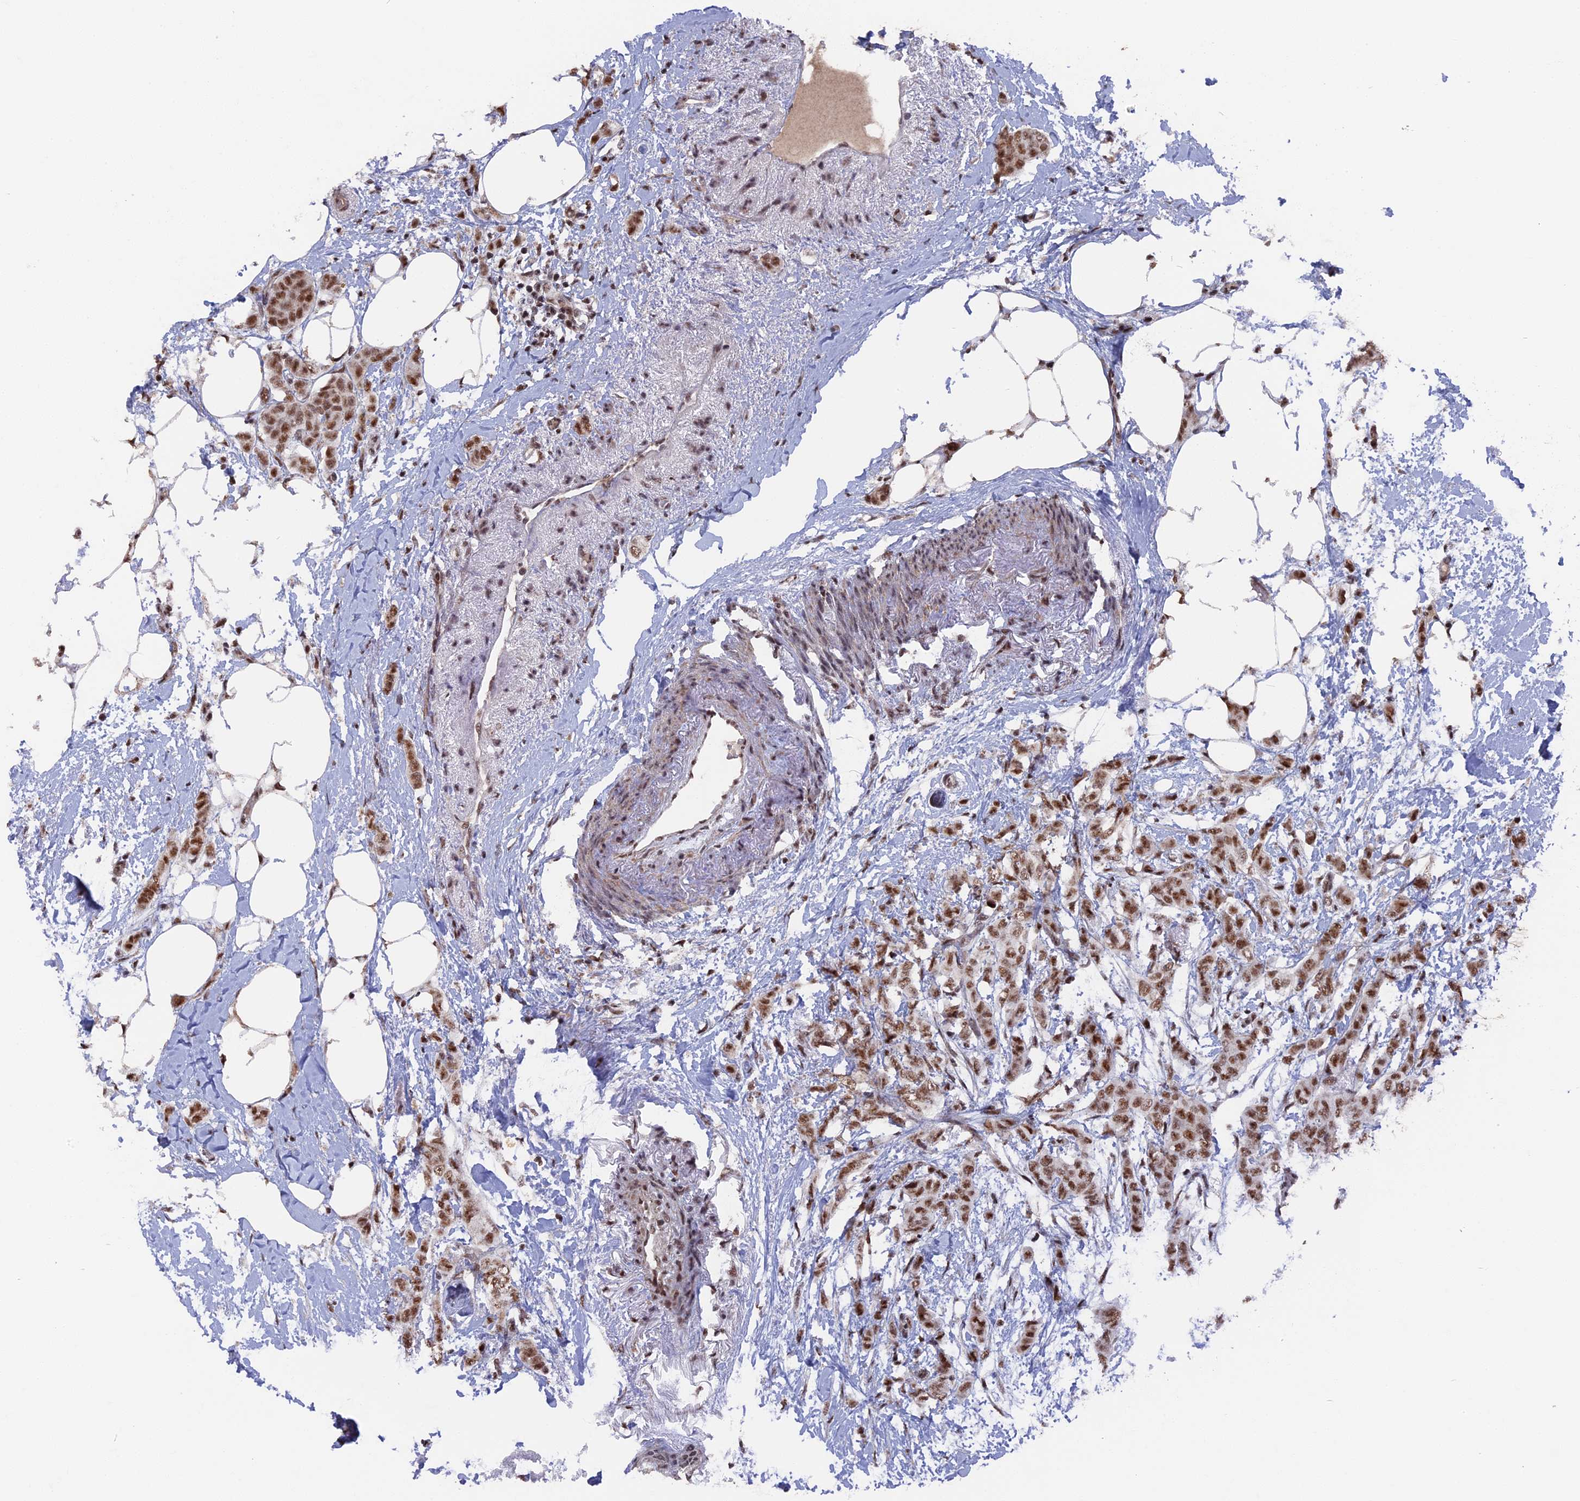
{"staining": {"intensity": "moderate", "quantity": ">75%", "location": "nuclear"}, "tissue": "breast cancer", "cell_type": "Tumor cells", "image_type": "cancer", "snomed": [{"axis": "morphology", "description": "Duct carcinoma"}, {"axis": "topography", "description": "Breast"}], "caption": "Immunohistochemistry (IHC) of human invasive ductal carcinoma (breast) reveals medium levels of moderate nuclear positivity in about >75% of tumor cells.", "gene": "SF3A2", "patient": {"sex": "female", "age": 72}}